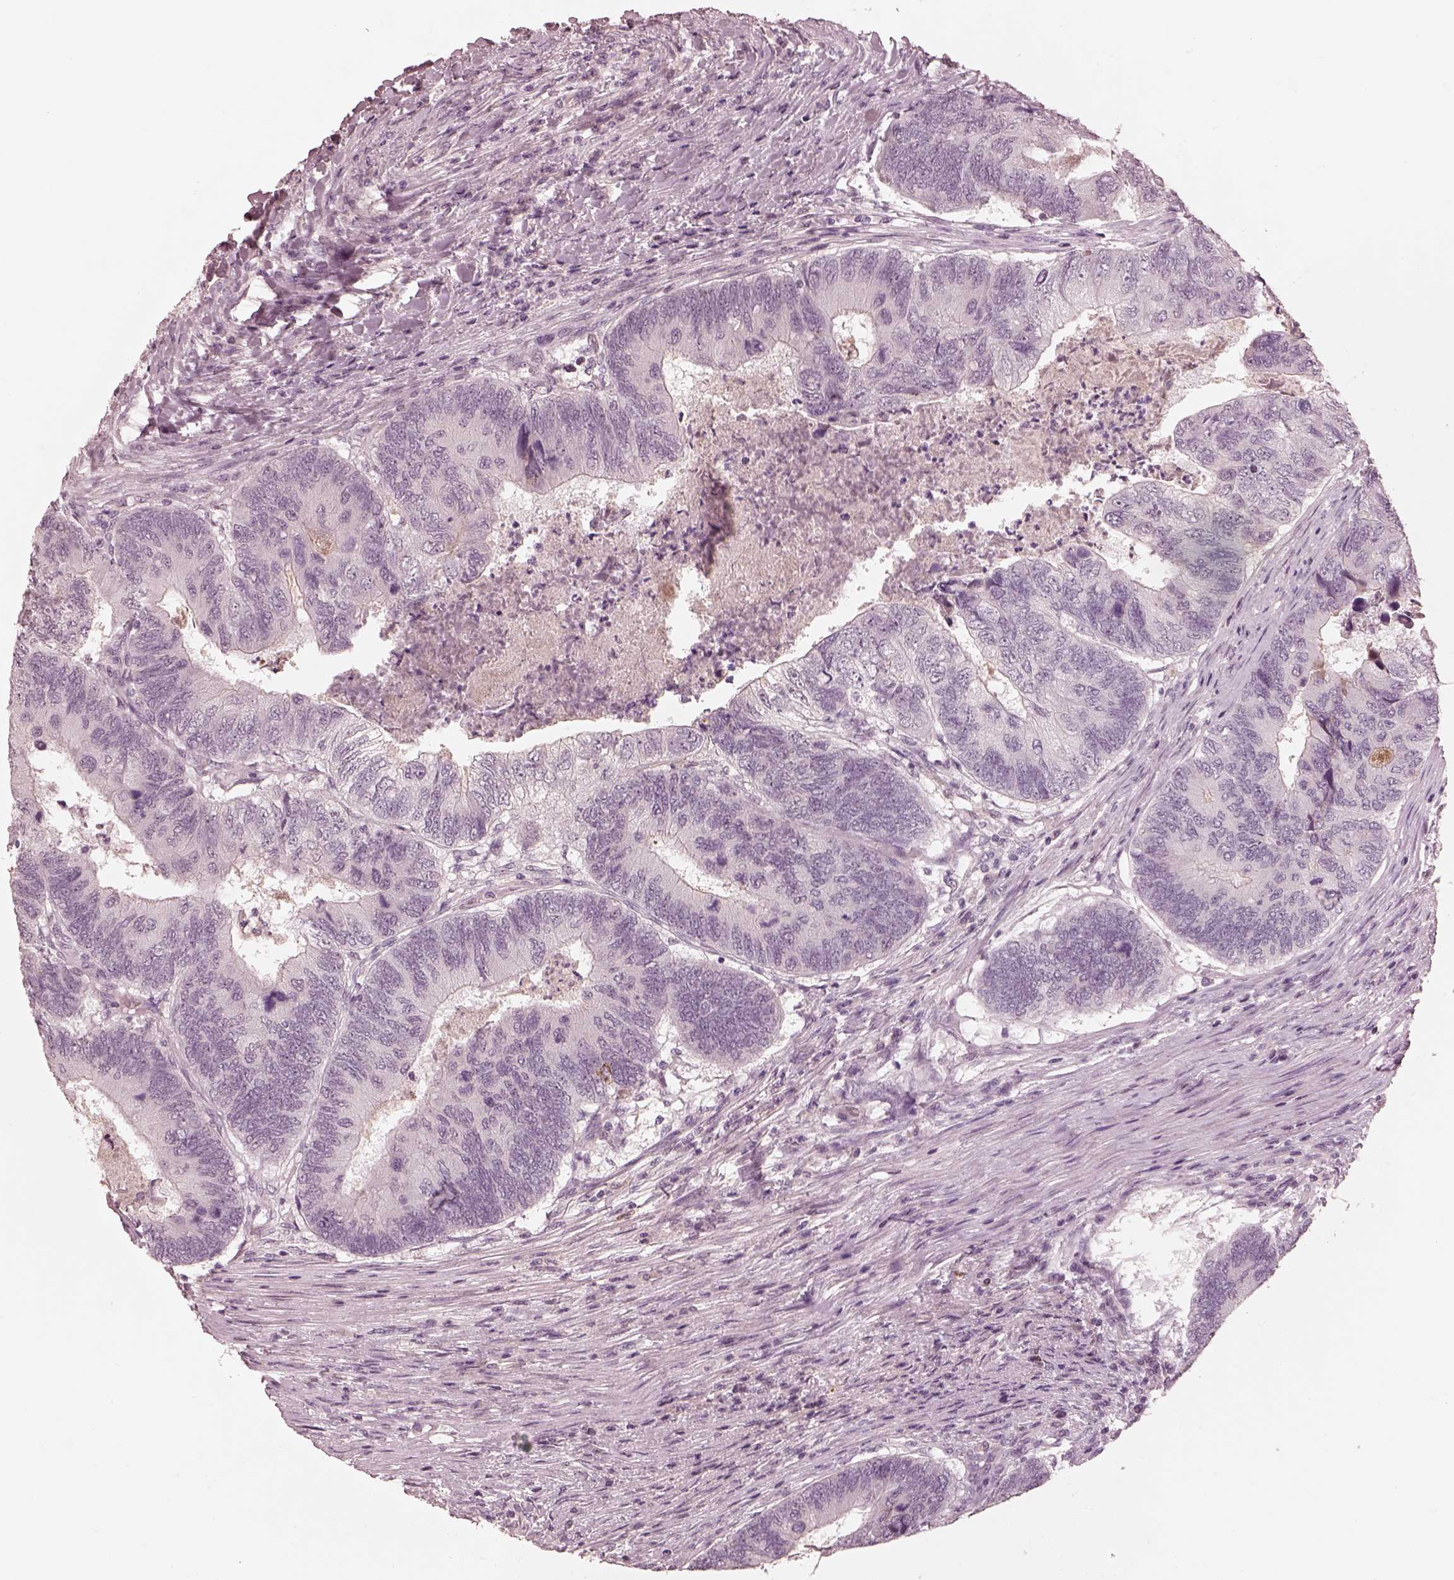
{"staining": {"intensity": "negative", "quantity": "none", "location": "none"}, "tissue": "colorectal cancer", "cell_type": "Tumor cells", "image_type": "cancer", "snomed": [{"axis": "morphology", "description": "Adenocarcinoma, NOS"}, {"axis": "topography", "description": "Colon"}], "caption": "The photomicrograph reveals no staining of tumor cells in colorectal cancer (adenocarcinoma).", "gene": "KCNA2", "patient": {"sex": "female", "age": 67}}